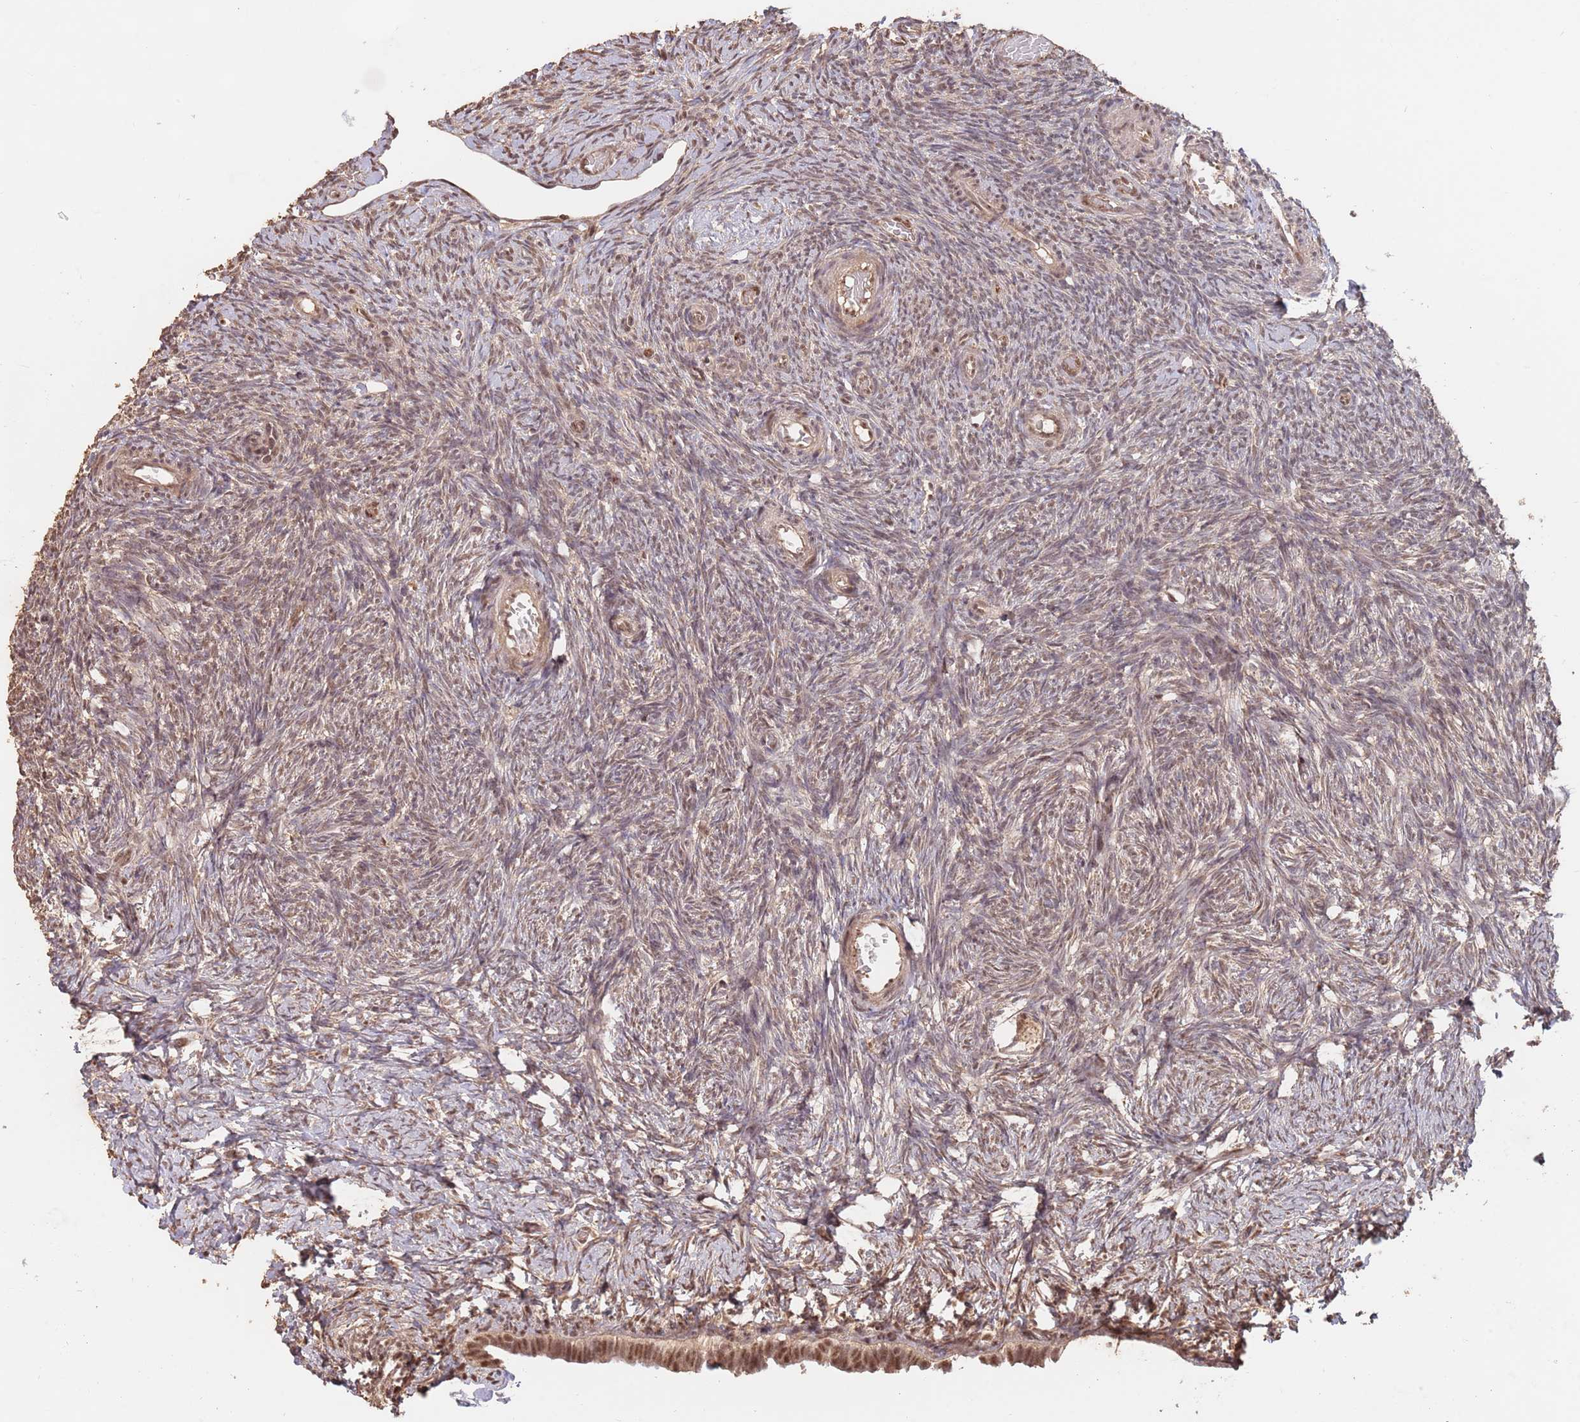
{"staining": {"intensity": "moderate", "quantity": ">75%", "location": "cytoplasmic/membranous,nuclear"}, "tissue": "ovary", "cell_type": "Follicle cells", "image_type": "normal", "snomed": [{"axis": "morphology", "description": "Normal tissue, NOS"}, {"axis": "topography", "description": "Ovary"}], "caption": "Normal ovary shows moderate cytoplasmic/membranous,nuclear expression in approximately >75% of follicle cells, visualized by immunohistochemistry. The staining was performed using DAB (3,3'-diaminobenzidine), with brown indicating positive protein expression. Nuclei are stained blue with hematoxylin.", "gene": "RFXANK", "patient": {"sex": "female", "age": 39}}